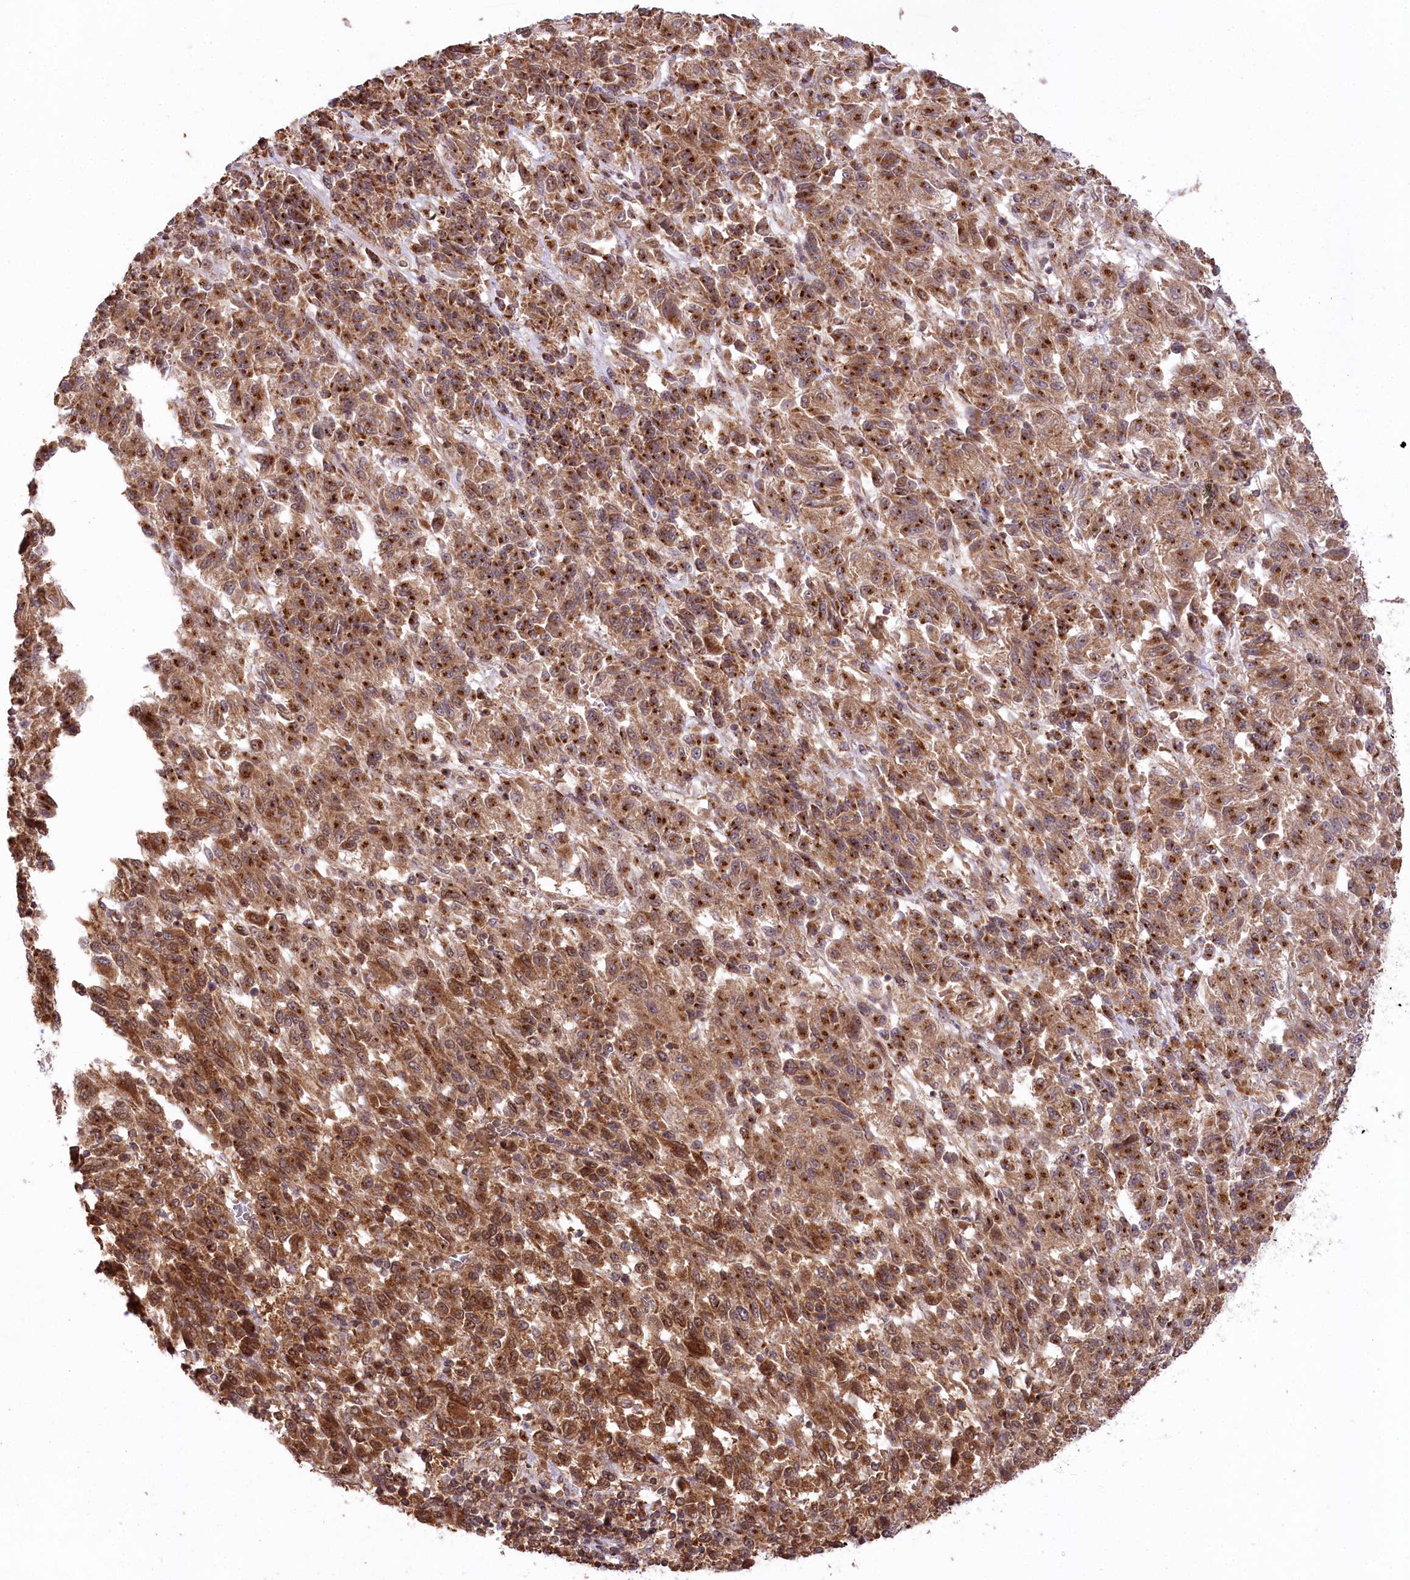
{"staining": {"intensity": "strong", "quantity": ">75%", "location": "cytoplasmic/membranous"}, "tissue": "melanoma", "cell_type": "Tumor cells", "image_type": "cancer", "snomed": [{"axis": "morphology", "description": "Malignant melanoma, Metastatic site"}, {"axis": "topography", "description": "Lung"}], "caption": "A high amount of strong cytoplasmic/membranous staining is seen in about >75% of tumor cells in melanoma tissue.", "gene": "CCDC91", "patient": {"sex": "male", "age": 64}}